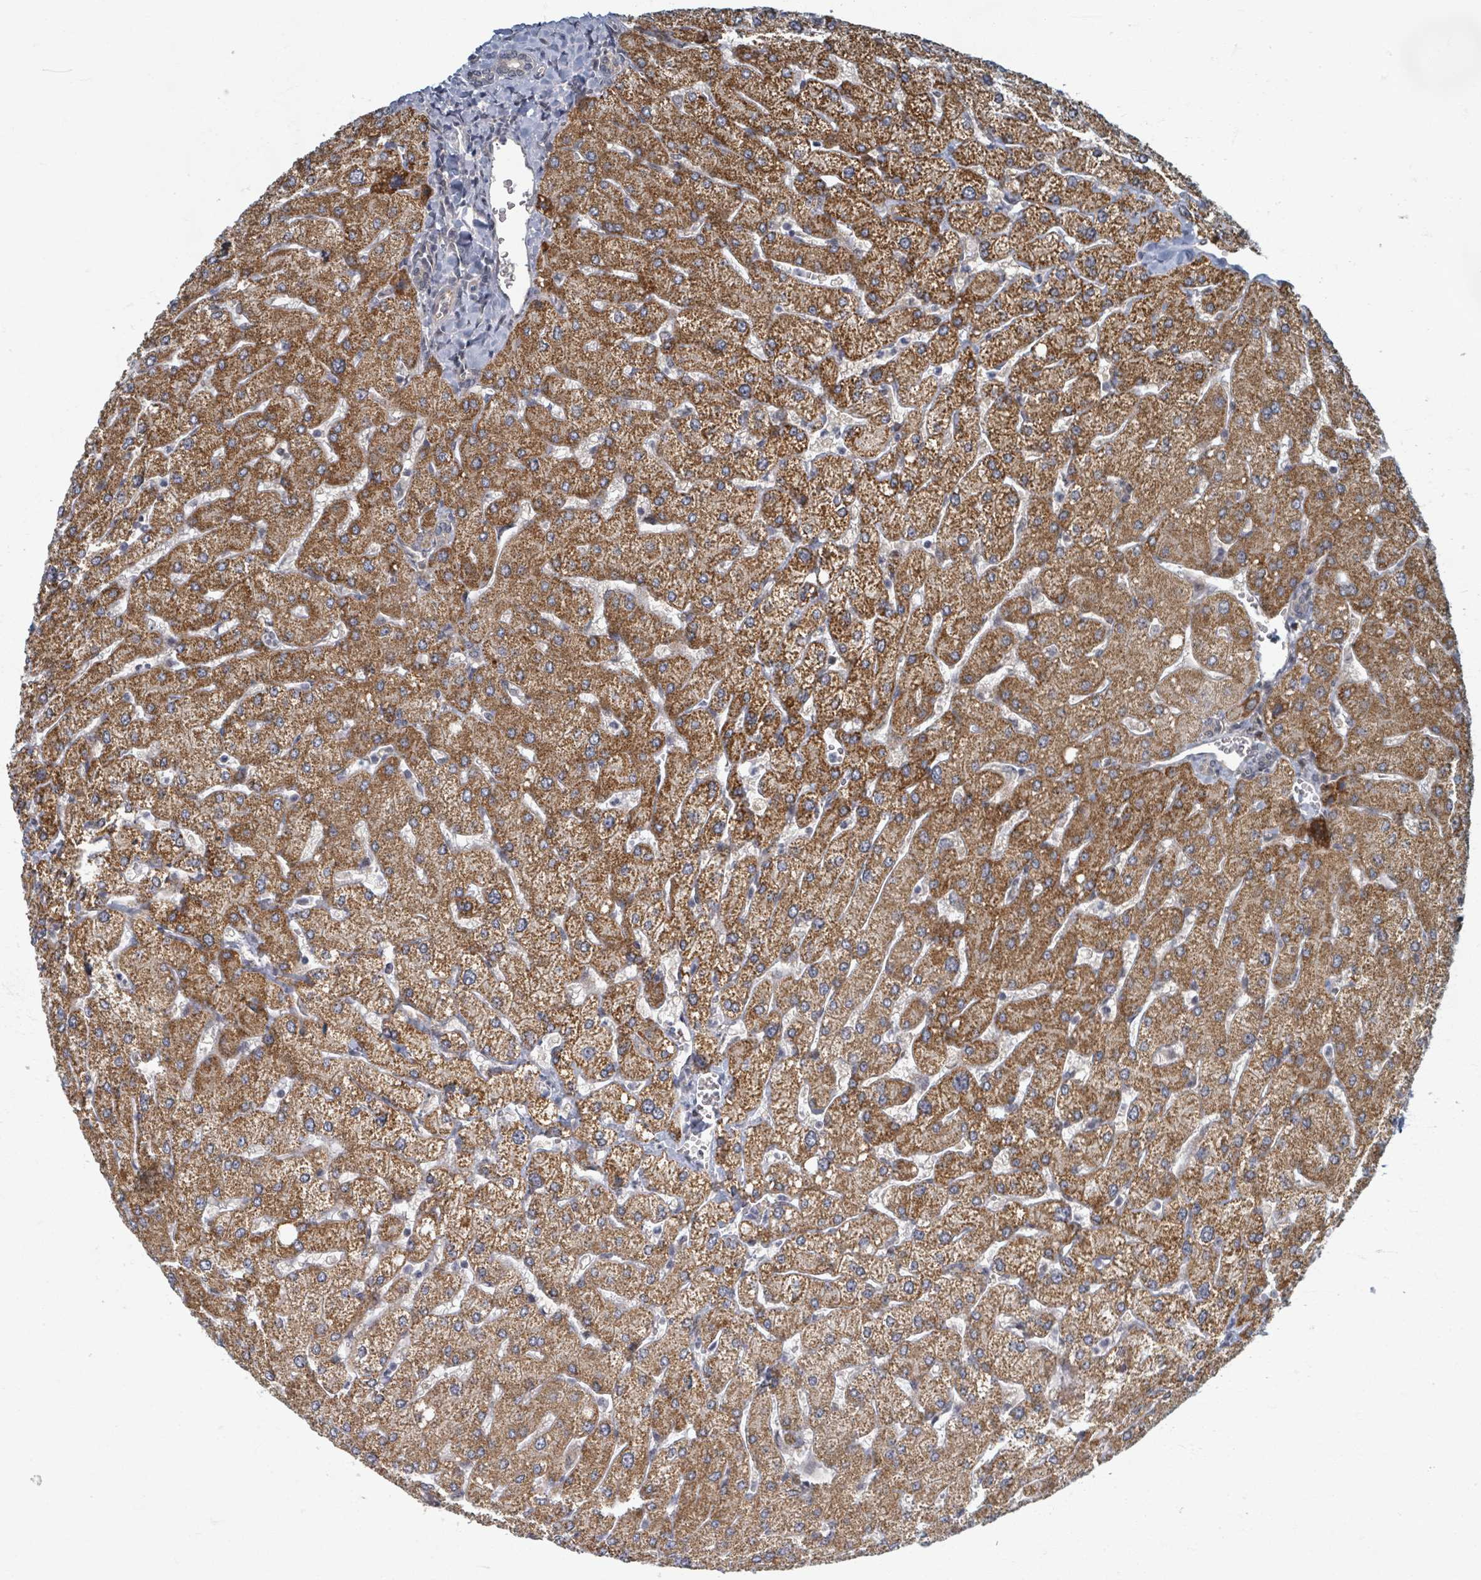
{"staining": {"intensity": "negative", "quantity": "none", "location": "none"}, "tissue": "liver", "cell_type": "Cholangiocytes", "image_type": "normal", "snomed": [{"axis": "morphology", "description": "Normal tissue, NOS"}, {"axis": "topography", "description": "Liver"}], "caption": "Immunohistochemistry histopathology image of benign liver: liver stained with DAB displays no significant protein staining in cholangiocytes.", "gene": "INTS15", "patient": {"sex": "male", "age": 55}}